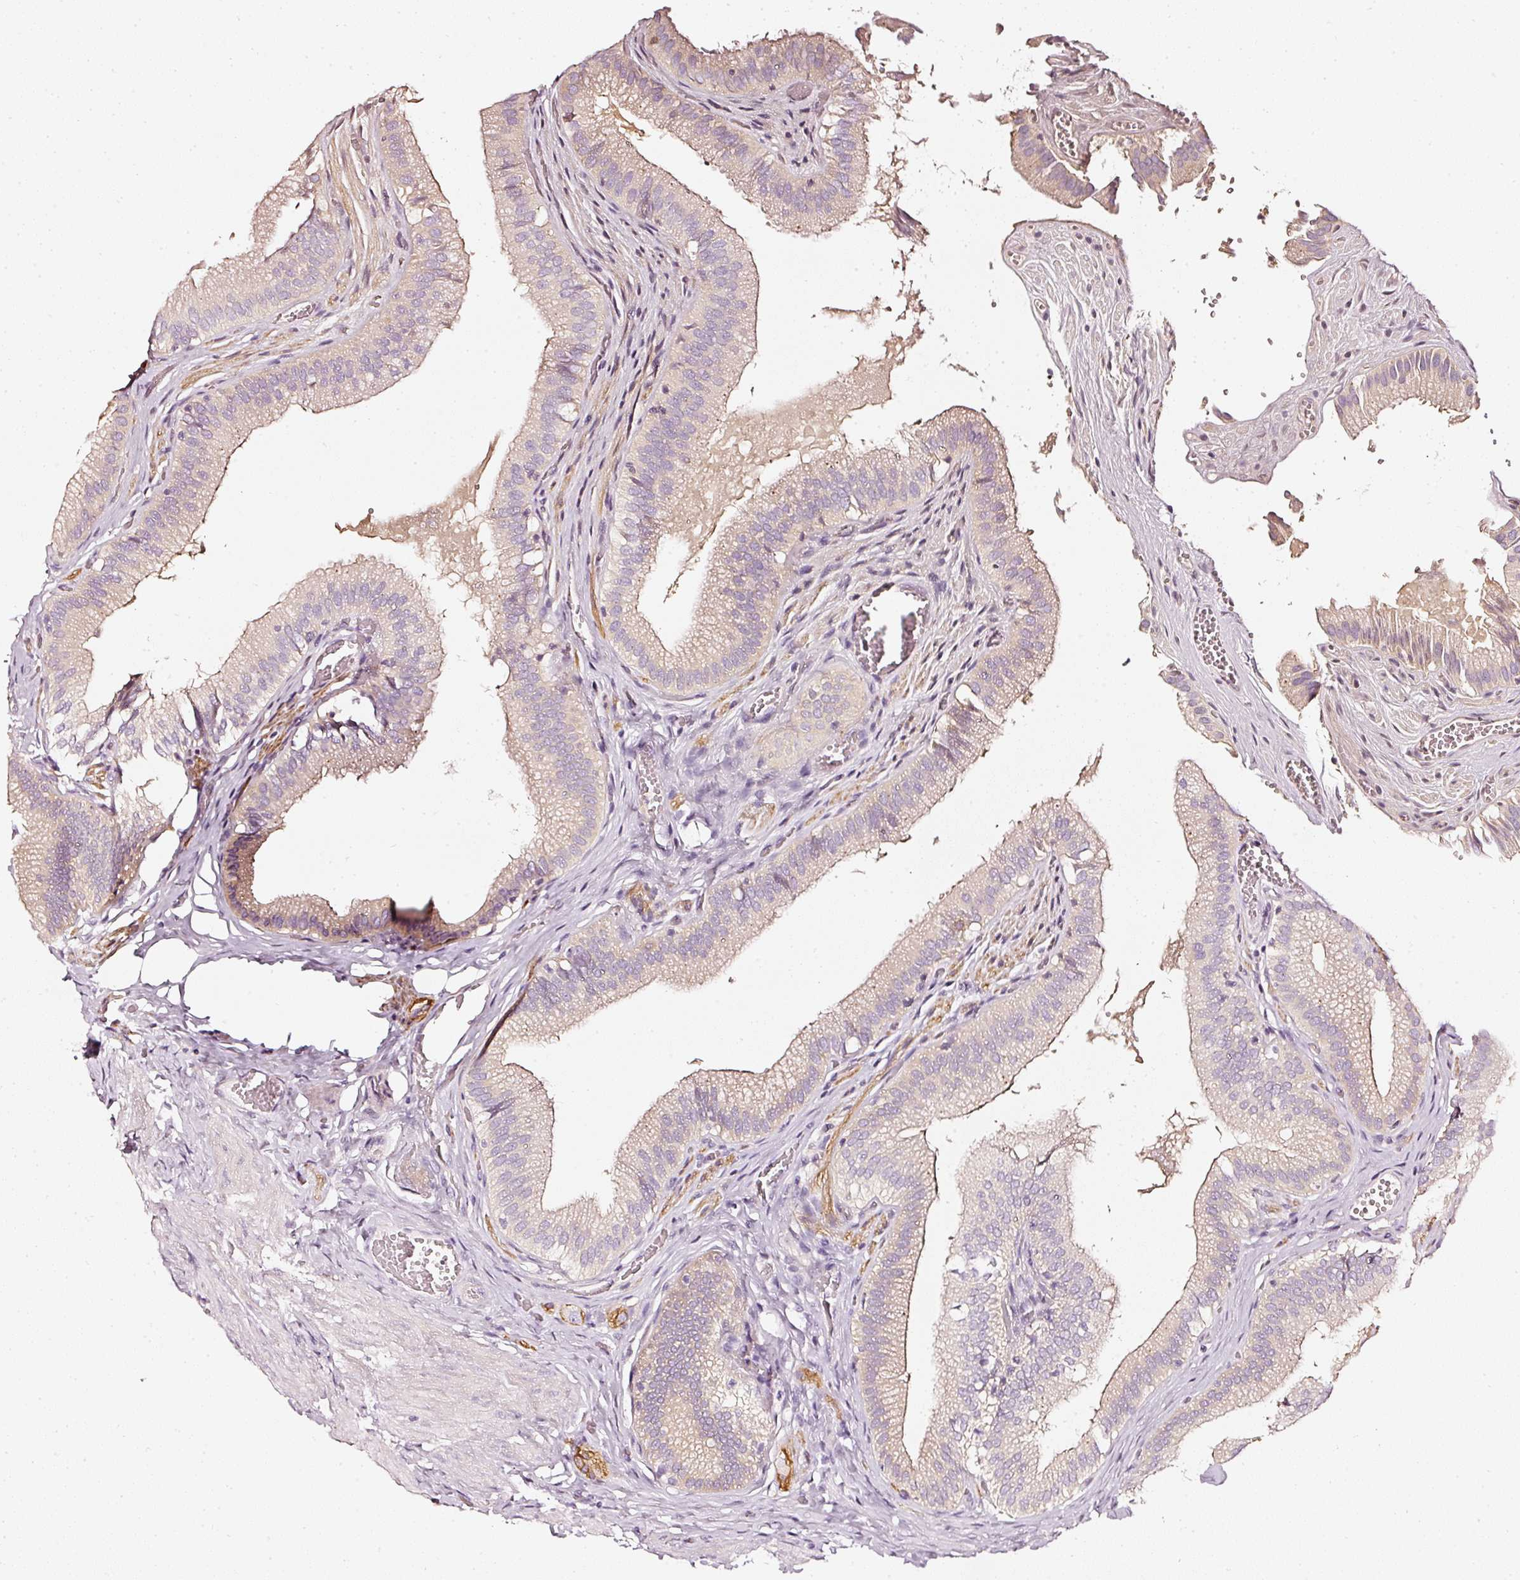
{"staining": {"intensity": "weak", "quantity": ">75%", "location": "cytoplasmic/membranous"}, "tissue": "gallbladder", "cell_type": "Glandular cells", "image_type": "normal", "snomed": [{"axis": "morphology", "description": "Normal tissue, NOS"}, {"axis": "topography", "description": "Gallbladder"}, {"axis": "topography", "description": "Peripheral nerve tissue"}], "caption": "This image exhibits immunohistochemistry (IHC) staining of unremarkable human gallbladder, with low weak cytoplasmic/membranous staining in about >75% of glandular cells.", "gene": "CNP", "patient": {"sex": "male", "age": 17}}